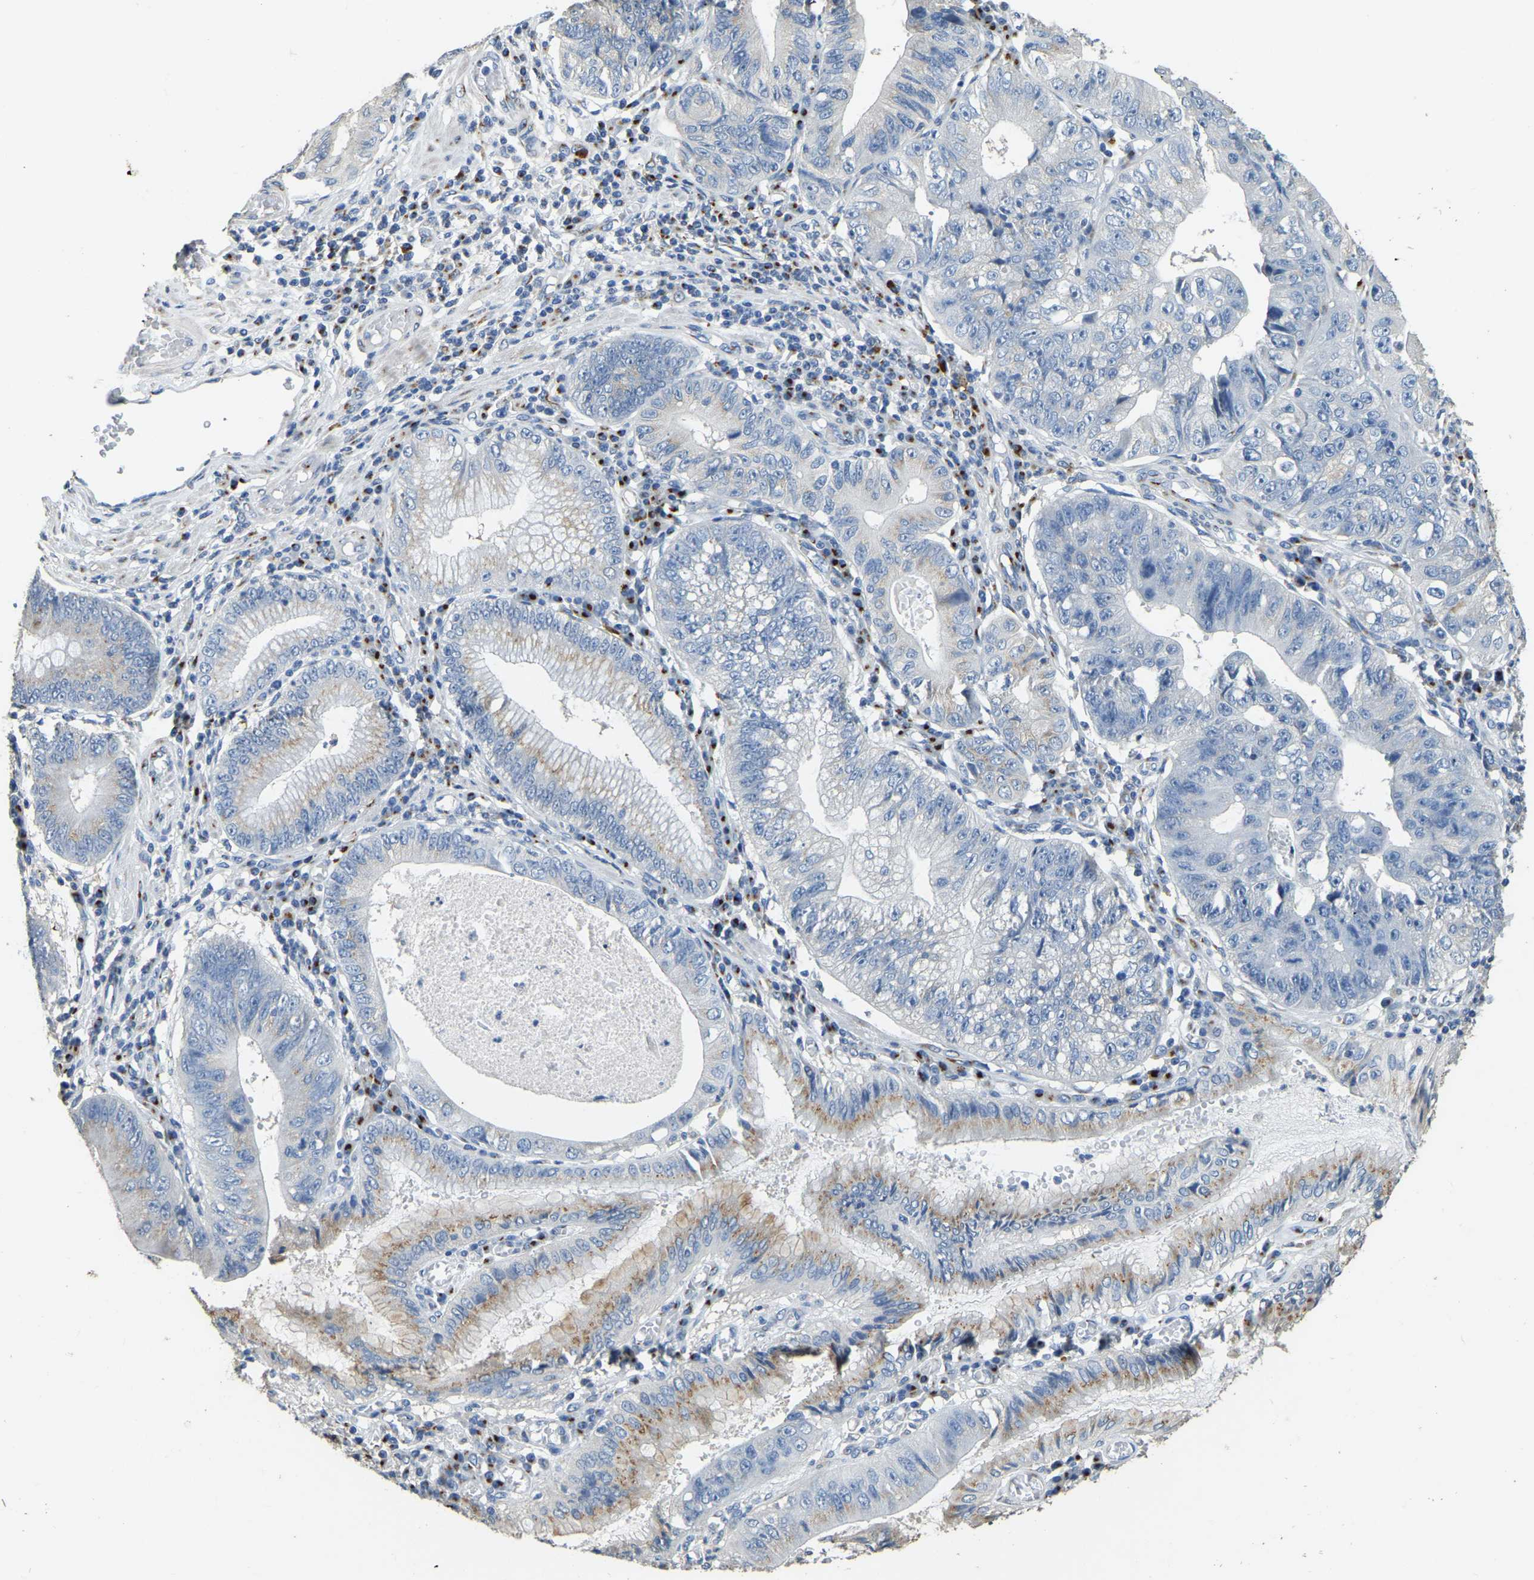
{"staining": {"intensity": "weak", "quantity": "25%-75%", "location": "cytoplasmic/membranous"}, "tissue": "stomach cancer", "cell_type": "Tumor cells", "image_type": "cancer", "snomed": [{"axis": "morphology", "description": "Adenocarcinoma, NOS"}, {"axis": "topography", "description": "Stomach"}], "caption": "The image demonstrates staining of stomach cancer (adenocarcinoma), revealing weak cytoplasmic/membranous protein staining (brown color) within tumor cells. The staining was performed using DAB, with brown indicating positive protein expression. Nuclei are stained blue with hematoxylin.", "gene": "FAM174A", "patient": {"sex": "male", "age": 59}}